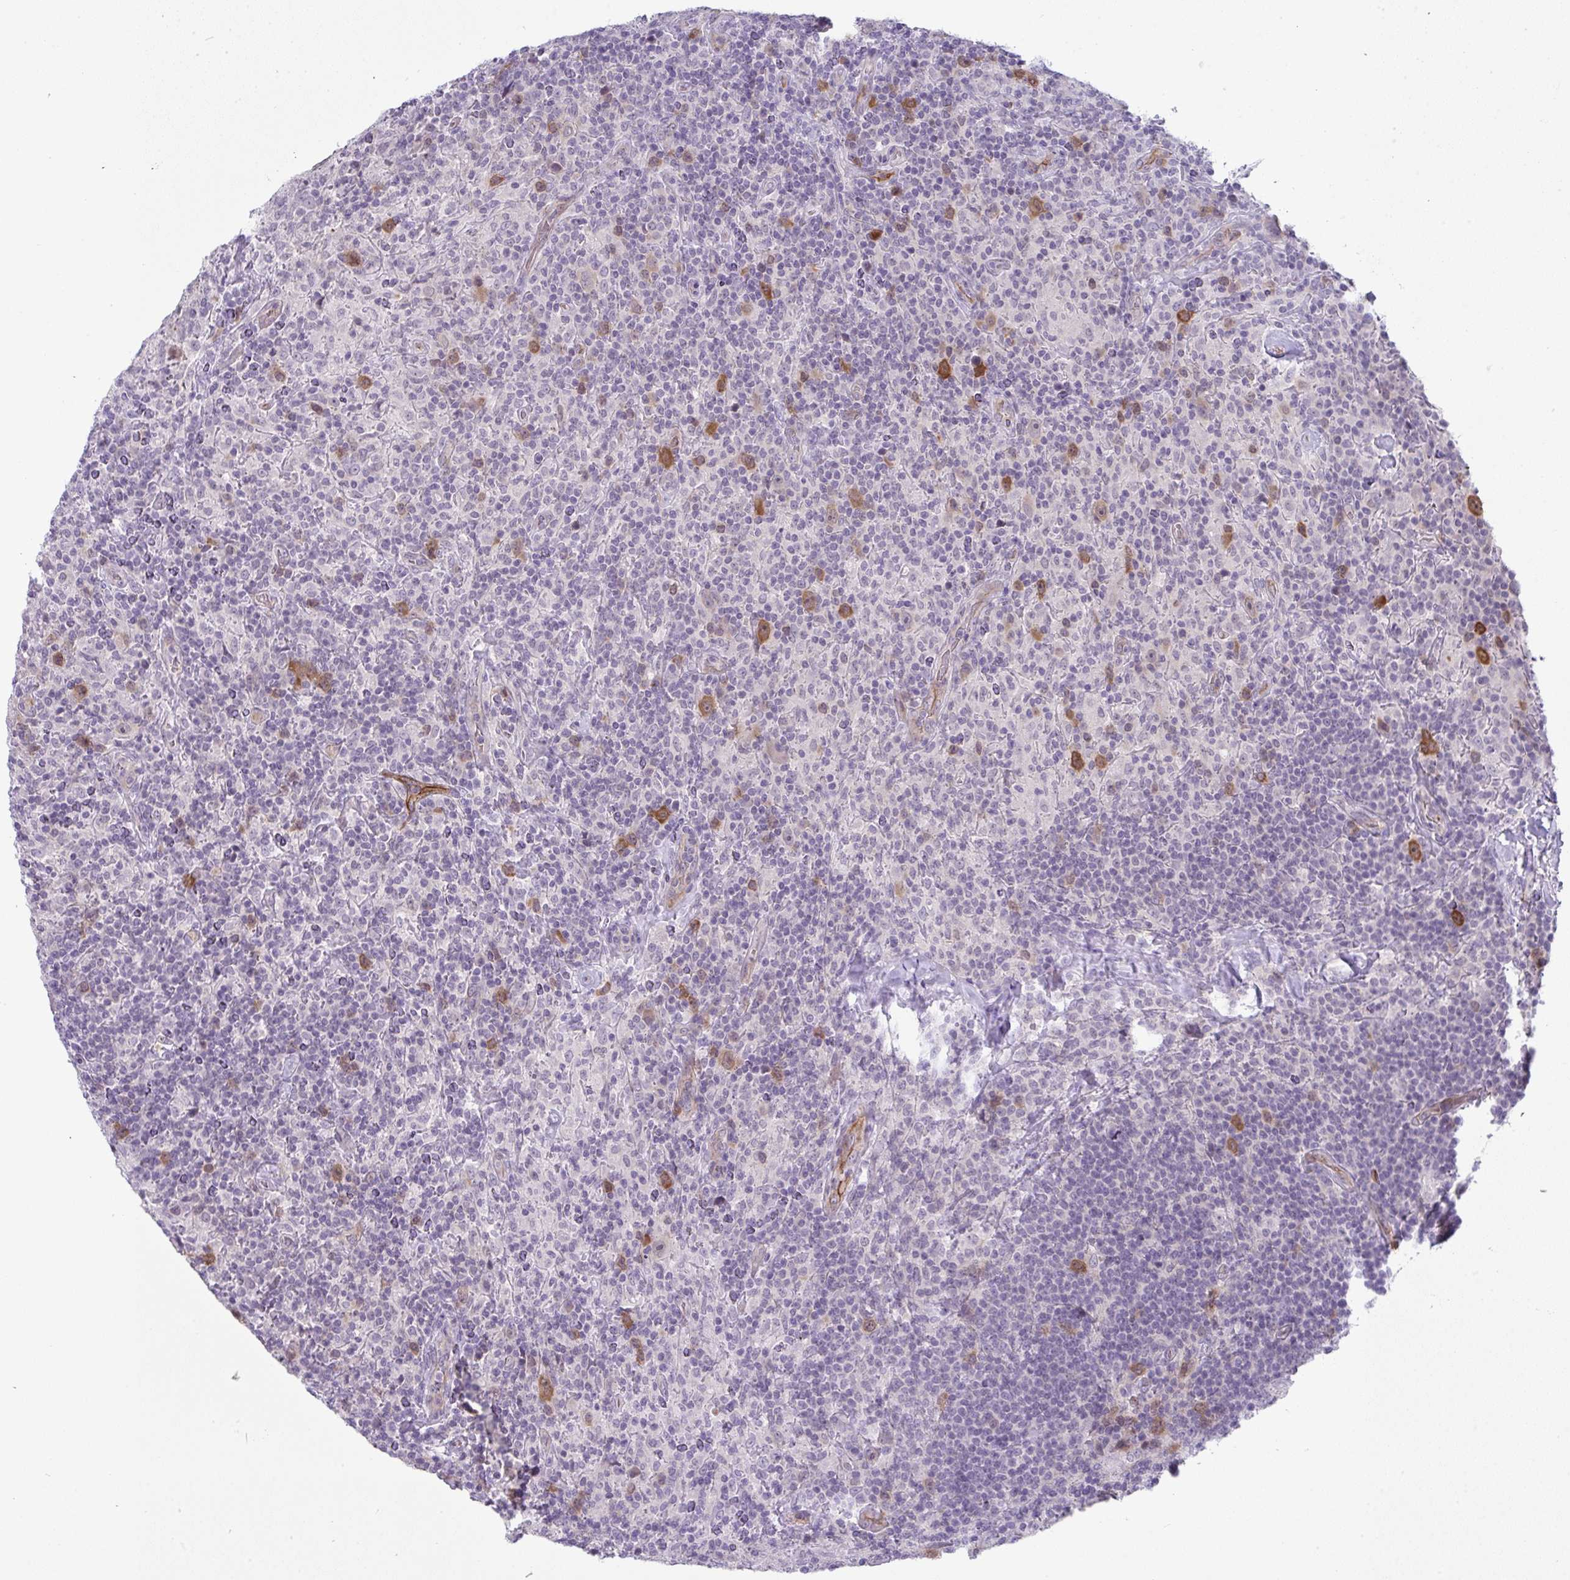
{"staining": {"intensity": "moderate", "quantity": "<25%", "location": "cytoplasmic/membranous,nuclear"}, "tissue": "lymphoma", "cell_type": "Tumor cells", "image_type": "cancer", "snomed": [{"axis": "morphology", "description": "Hodgkin's disease, NOS"}, {"axis": "topography", "description": "Lymph node"}], "caption": "Human Hodgkin's disease stained with a protein marker shows moderate staining in tumor cells.", "gene": "UBE2S", "patient": {"sex": "male", "age": 70}}